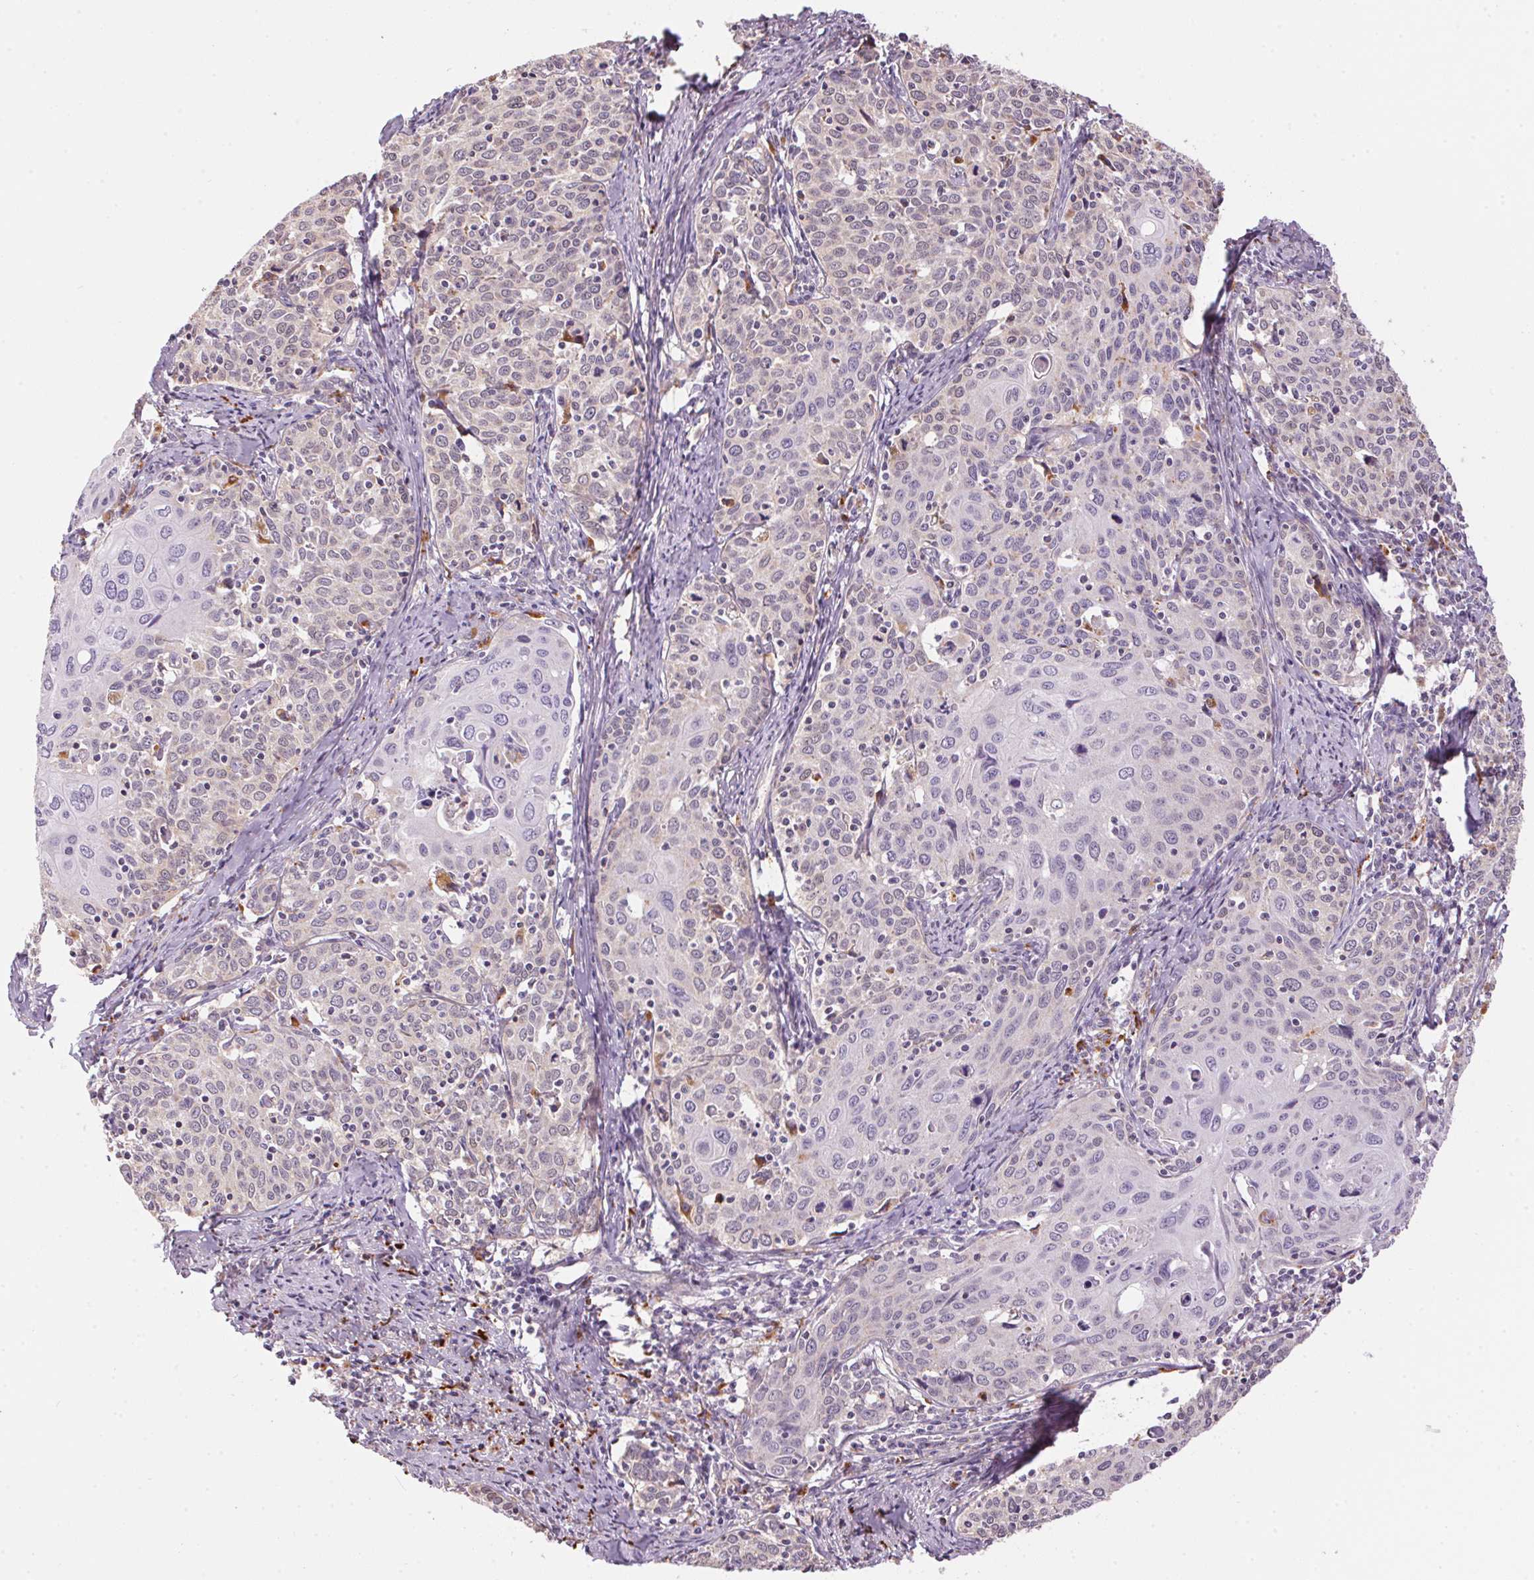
{"staining": {"intensity": "weak", "quantity": "<25%", "location": "cytoplasmic/membranous"}, "tissue": "cervical cancer", "cell_type": "Tumor cells", "image_type": "cancer", "snomed": [{"axis": "morphology", "description": "Squamous cell carcinoma, NOS"}, {"axis": "topography", "description": "Cervix"}], "caption": "Photomicrograph shows no protein positivity in tumor cells of cervical cancer tissue. (DAB (3,3'-diaminobenzidine) IHC, high magnification).", "gene": "ADH5", "patient": {"sex": "female", "age": 62}}